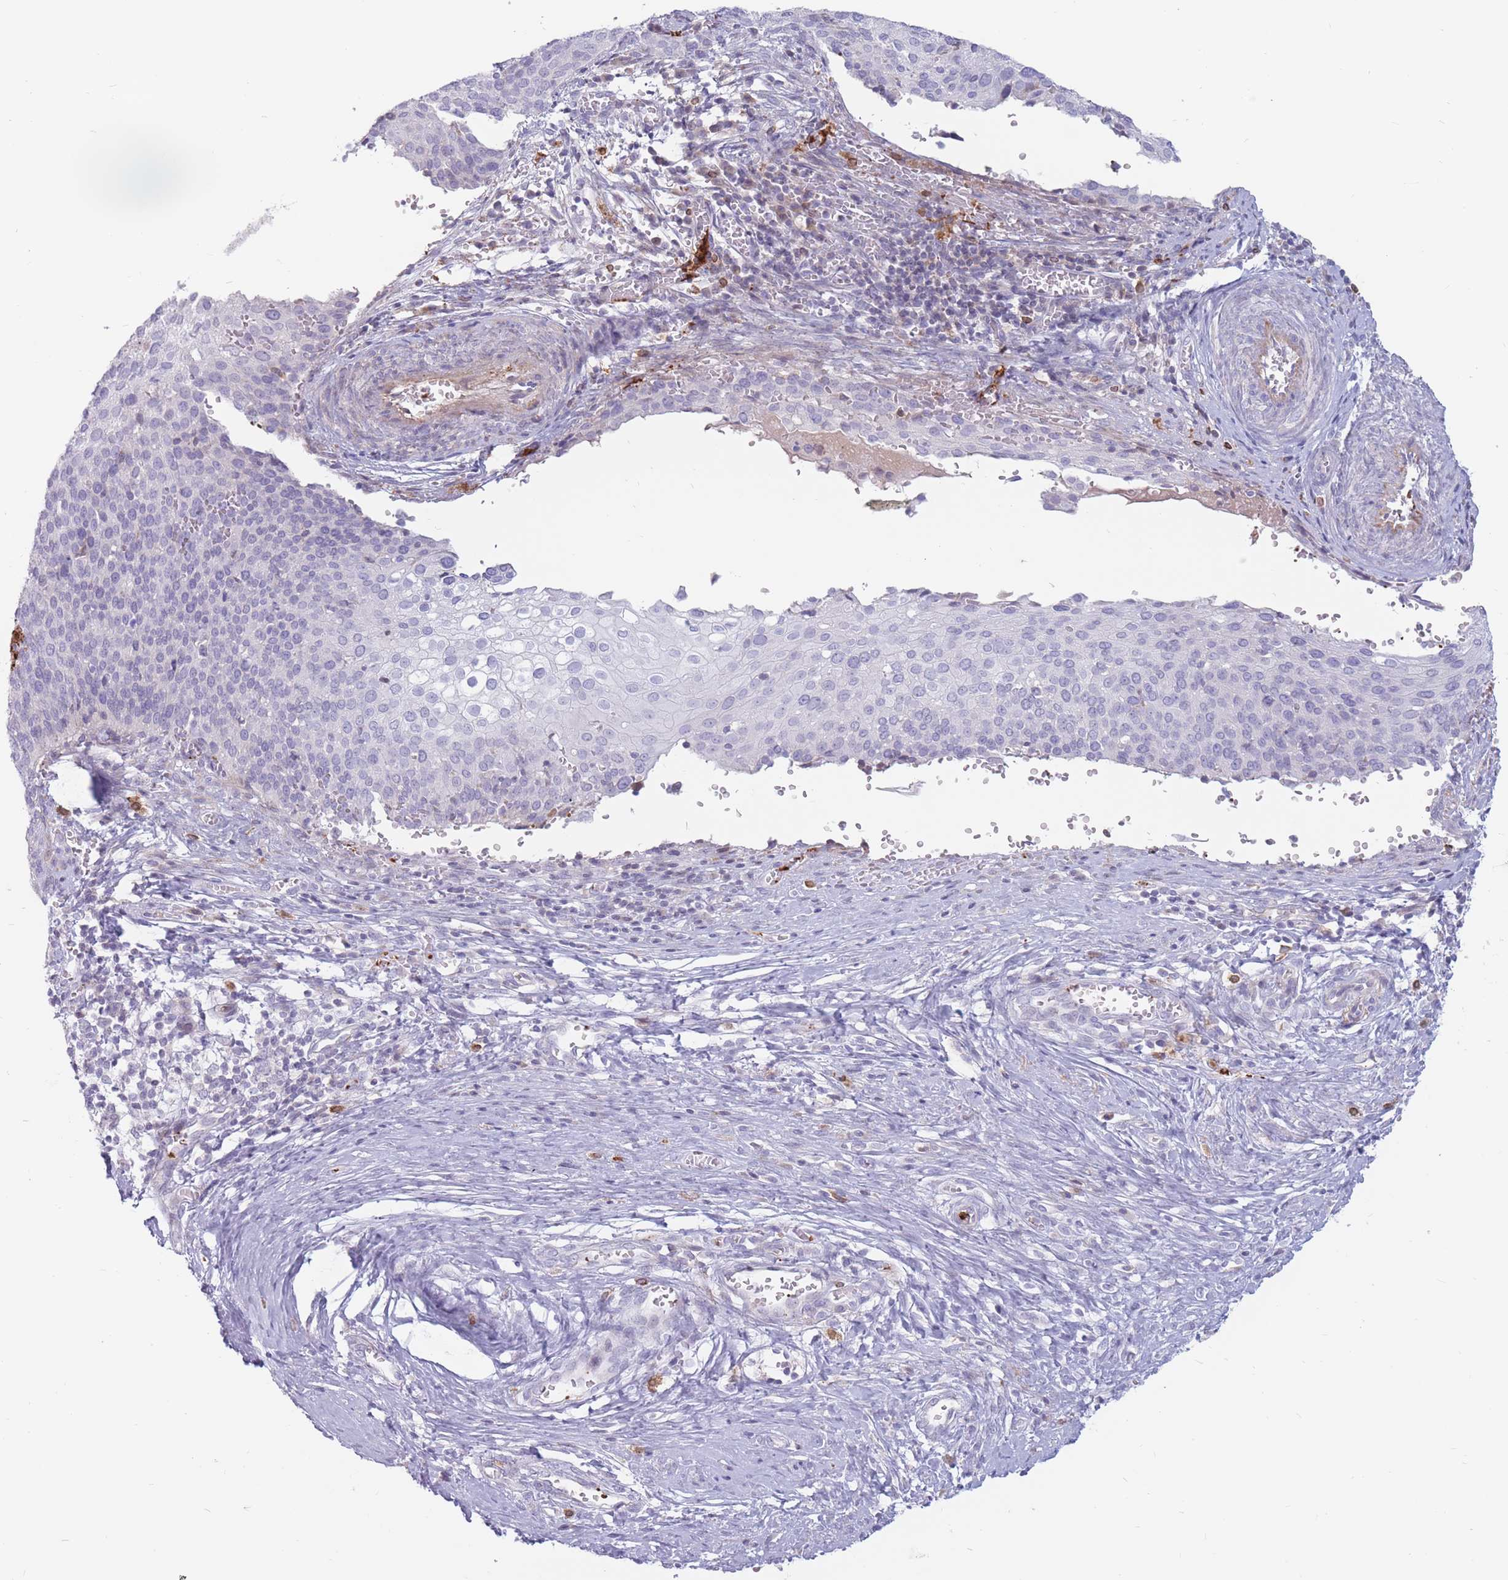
{"staining": {"intensity": "negative", "quantity": "none", "location": "none"}, "tissue": "cervical cancer", "cell_type": "Tumor cells", "image_type": "cancer", "snomed": [{"axis": "morphology", "description": "Squamous cell carcinoma, NOS"}, {"axis": "topography", "description": "Cervix"}], "caption": "Immunohistochemical staining of human squamous cell carcinoma (cervical) displays no significant positivity in tumor cells.", "gene": "PTGDR", "patient": {"sex": "female", "age": 44}}